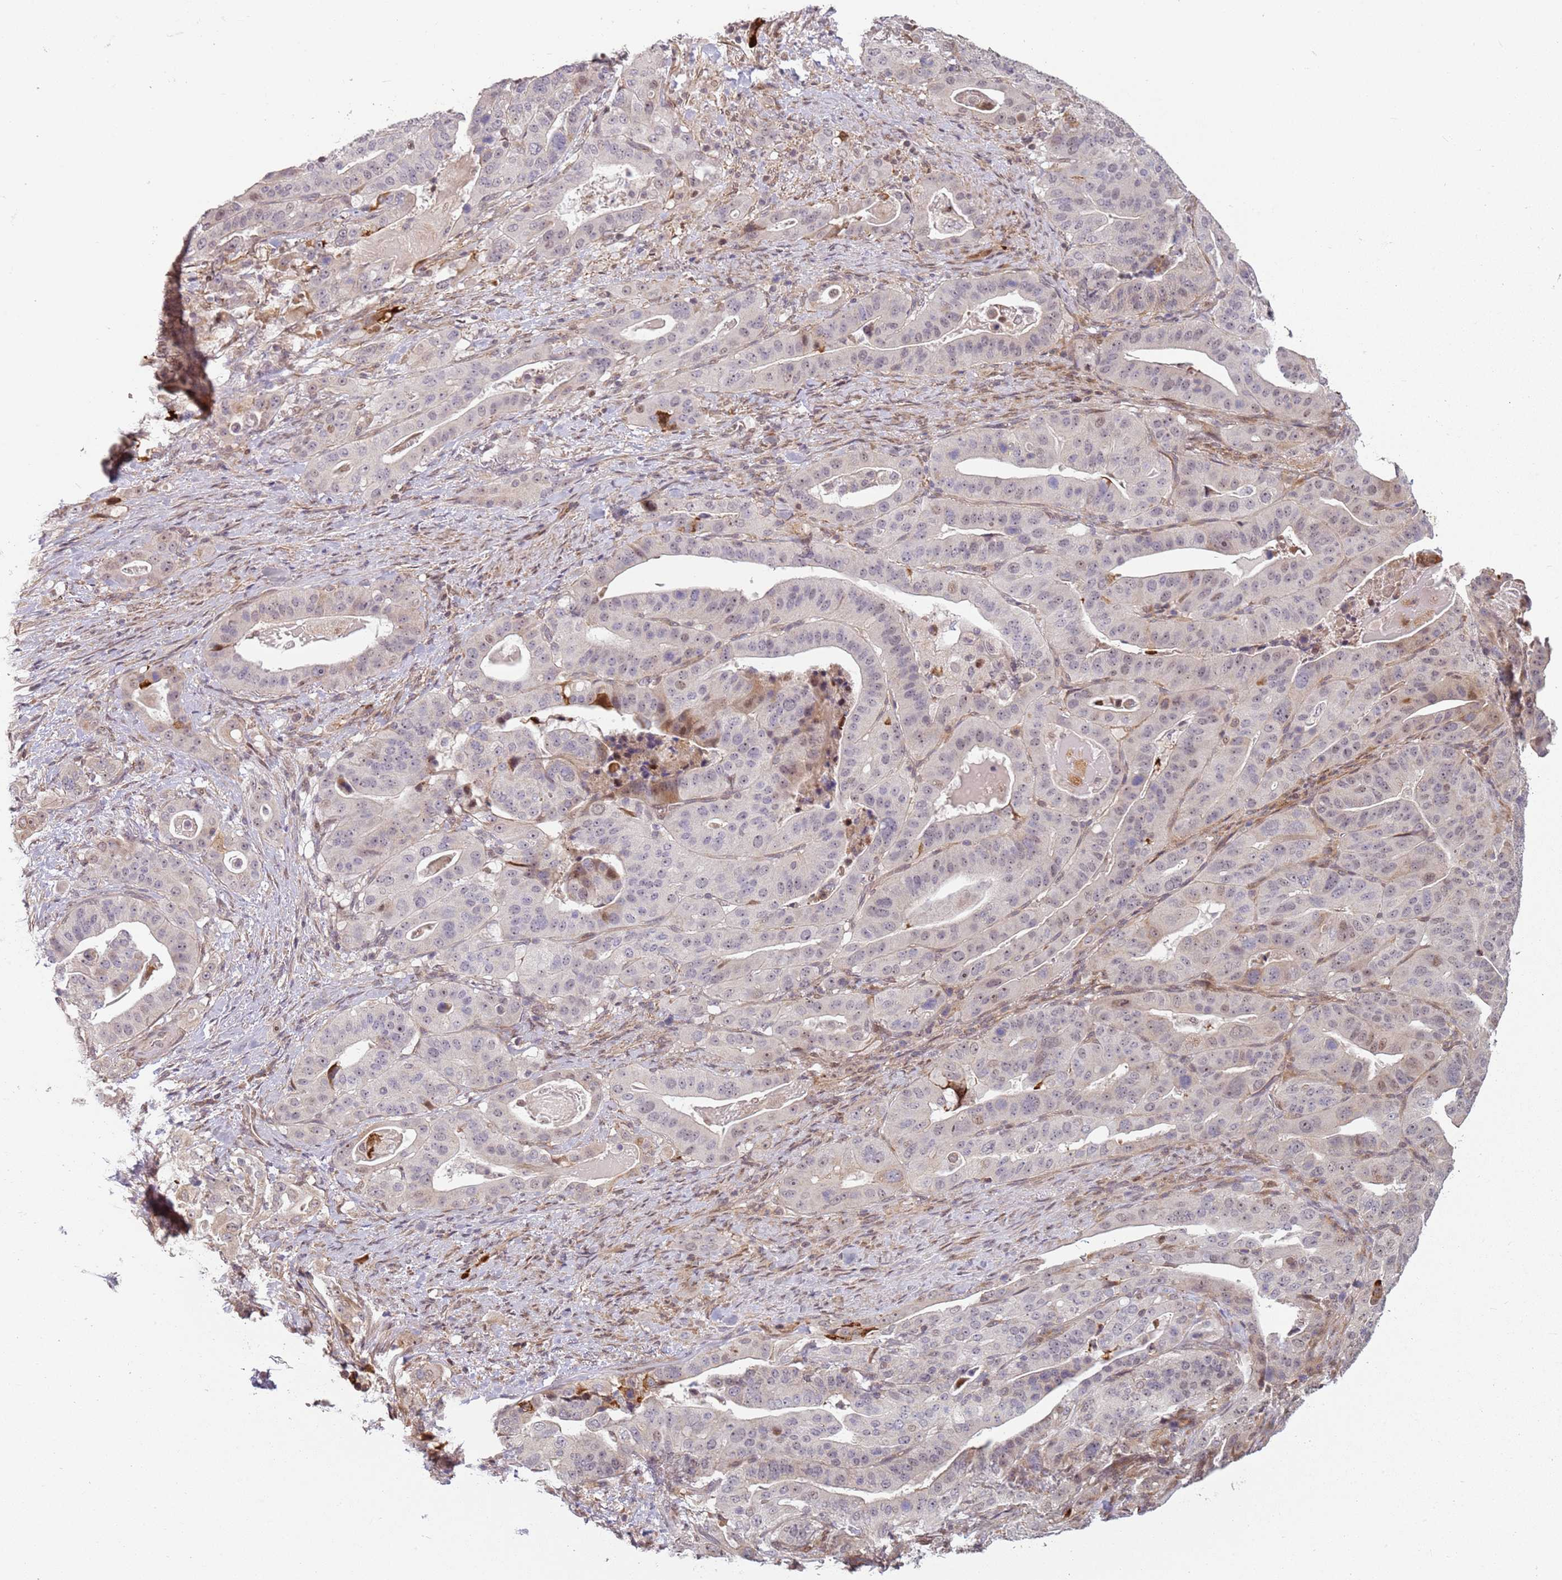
{"staining": {"intensity": "weak", "quantity": "<25%", "location": "nuclear"}, "tissue": "stomach cancer", "cell_type": "Tumor cells", "image_type": "cancer", "snomed": [{"axis": "morphology", "description": "Adenocarcinoma, NOS"}, {"axis": "topography", "description": "Stomach"}], "caption": "Histopathology image shows no significant protein expression in tumor cells of stomach adenocarcinoma.", "gene": "CHURC1", "patient": {"sex": "male", "age": 48}}